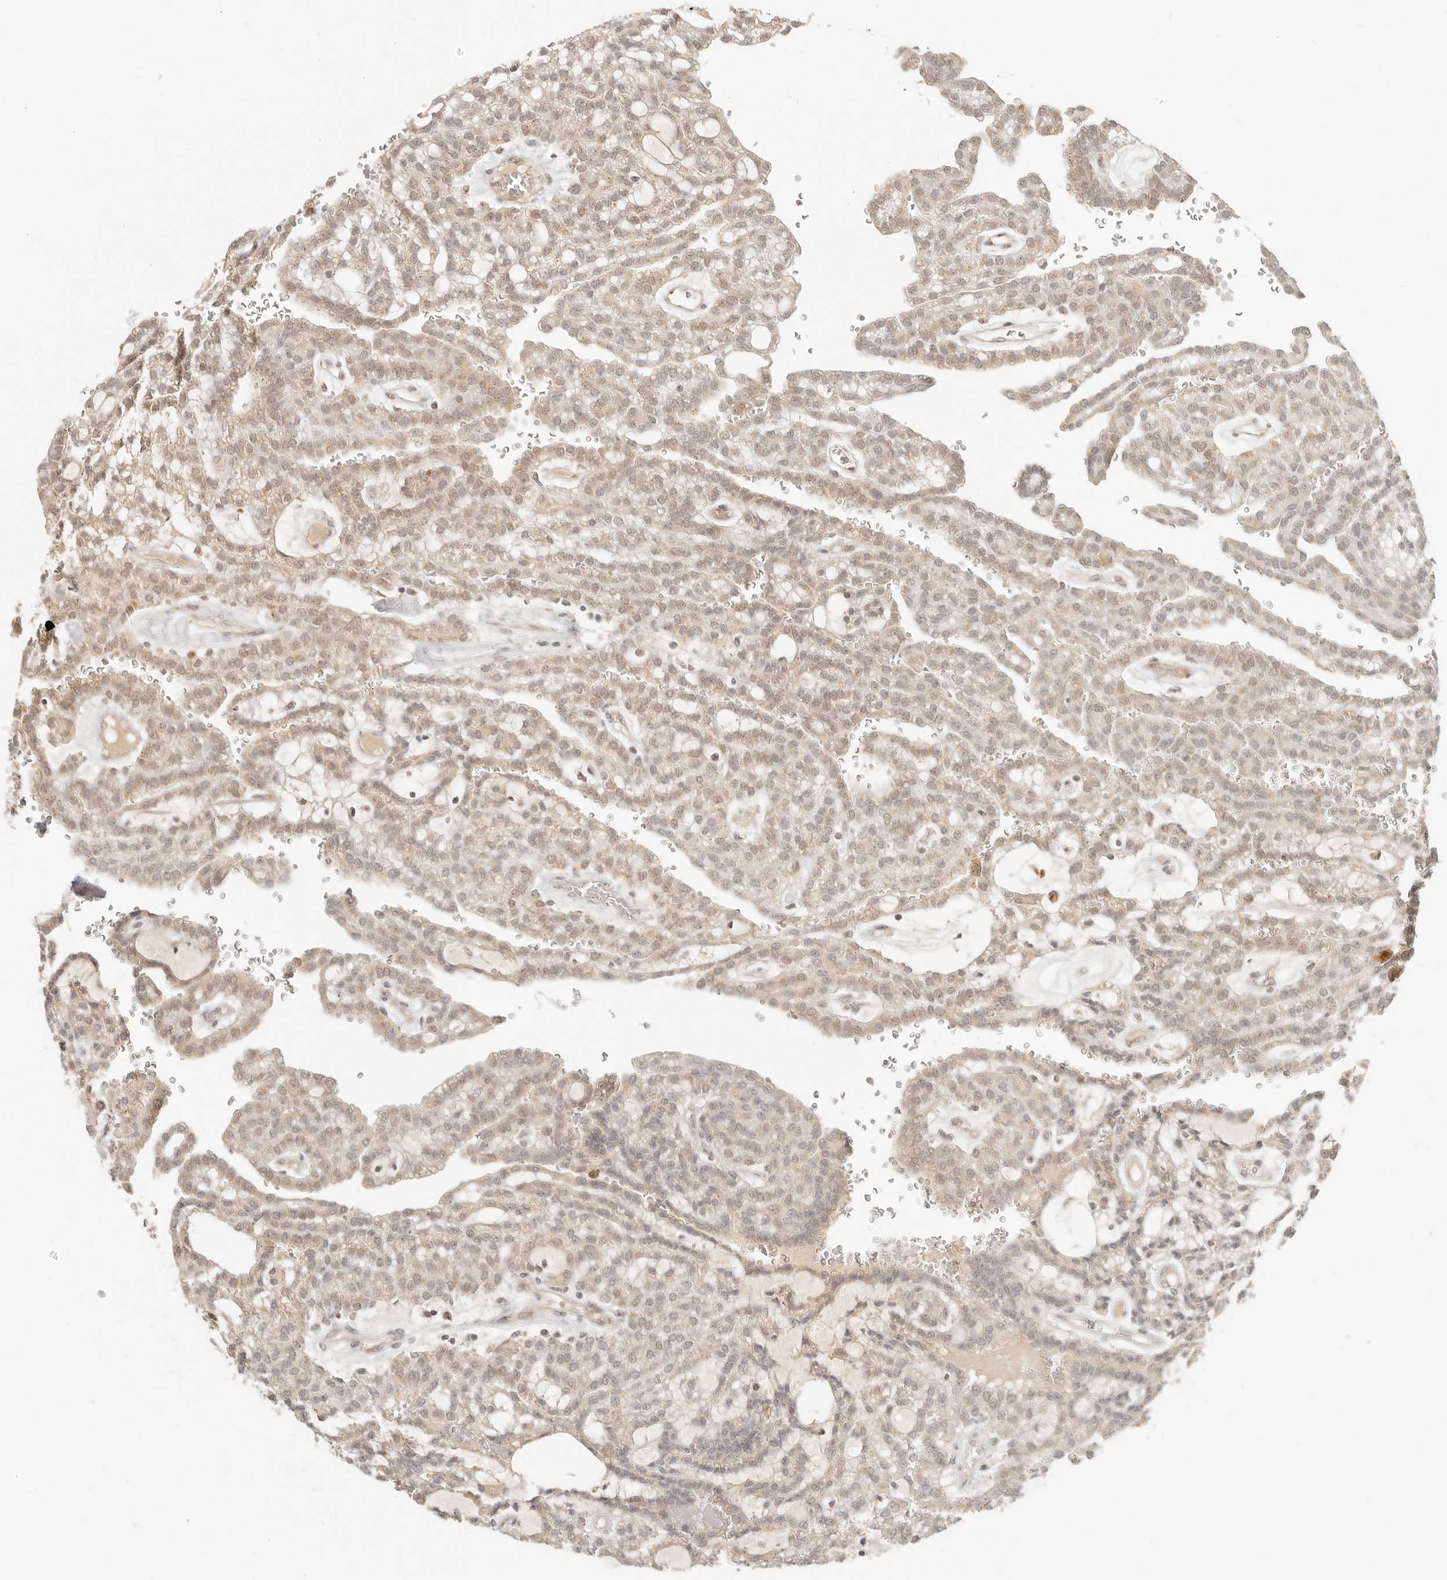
{"staining": {"intensity": "weak", "quantity": ">75%", "location": "cytoplasmic/membranous,nuclear"}, "tissue": "renal cancer", "cell_type": "Tumor cells", "image_type": "cancer", "snomed": [{"axis": "morphology", "description": "Adenocarcinoma, NOS"}, {"axis": "topography", "description": "Kidney"}], "caption": "A high-resolution histopathology image shows immunohistochemistry staining of renal cancer, which demonstrates weak cytoplasmic/membranous and nuclear staining in about >75% of tumor cells. (Brightfield microscopy of DAB IHC at high magnification).", "gene": "INTS11", "patient": {"sex": "male", "age": 63}}